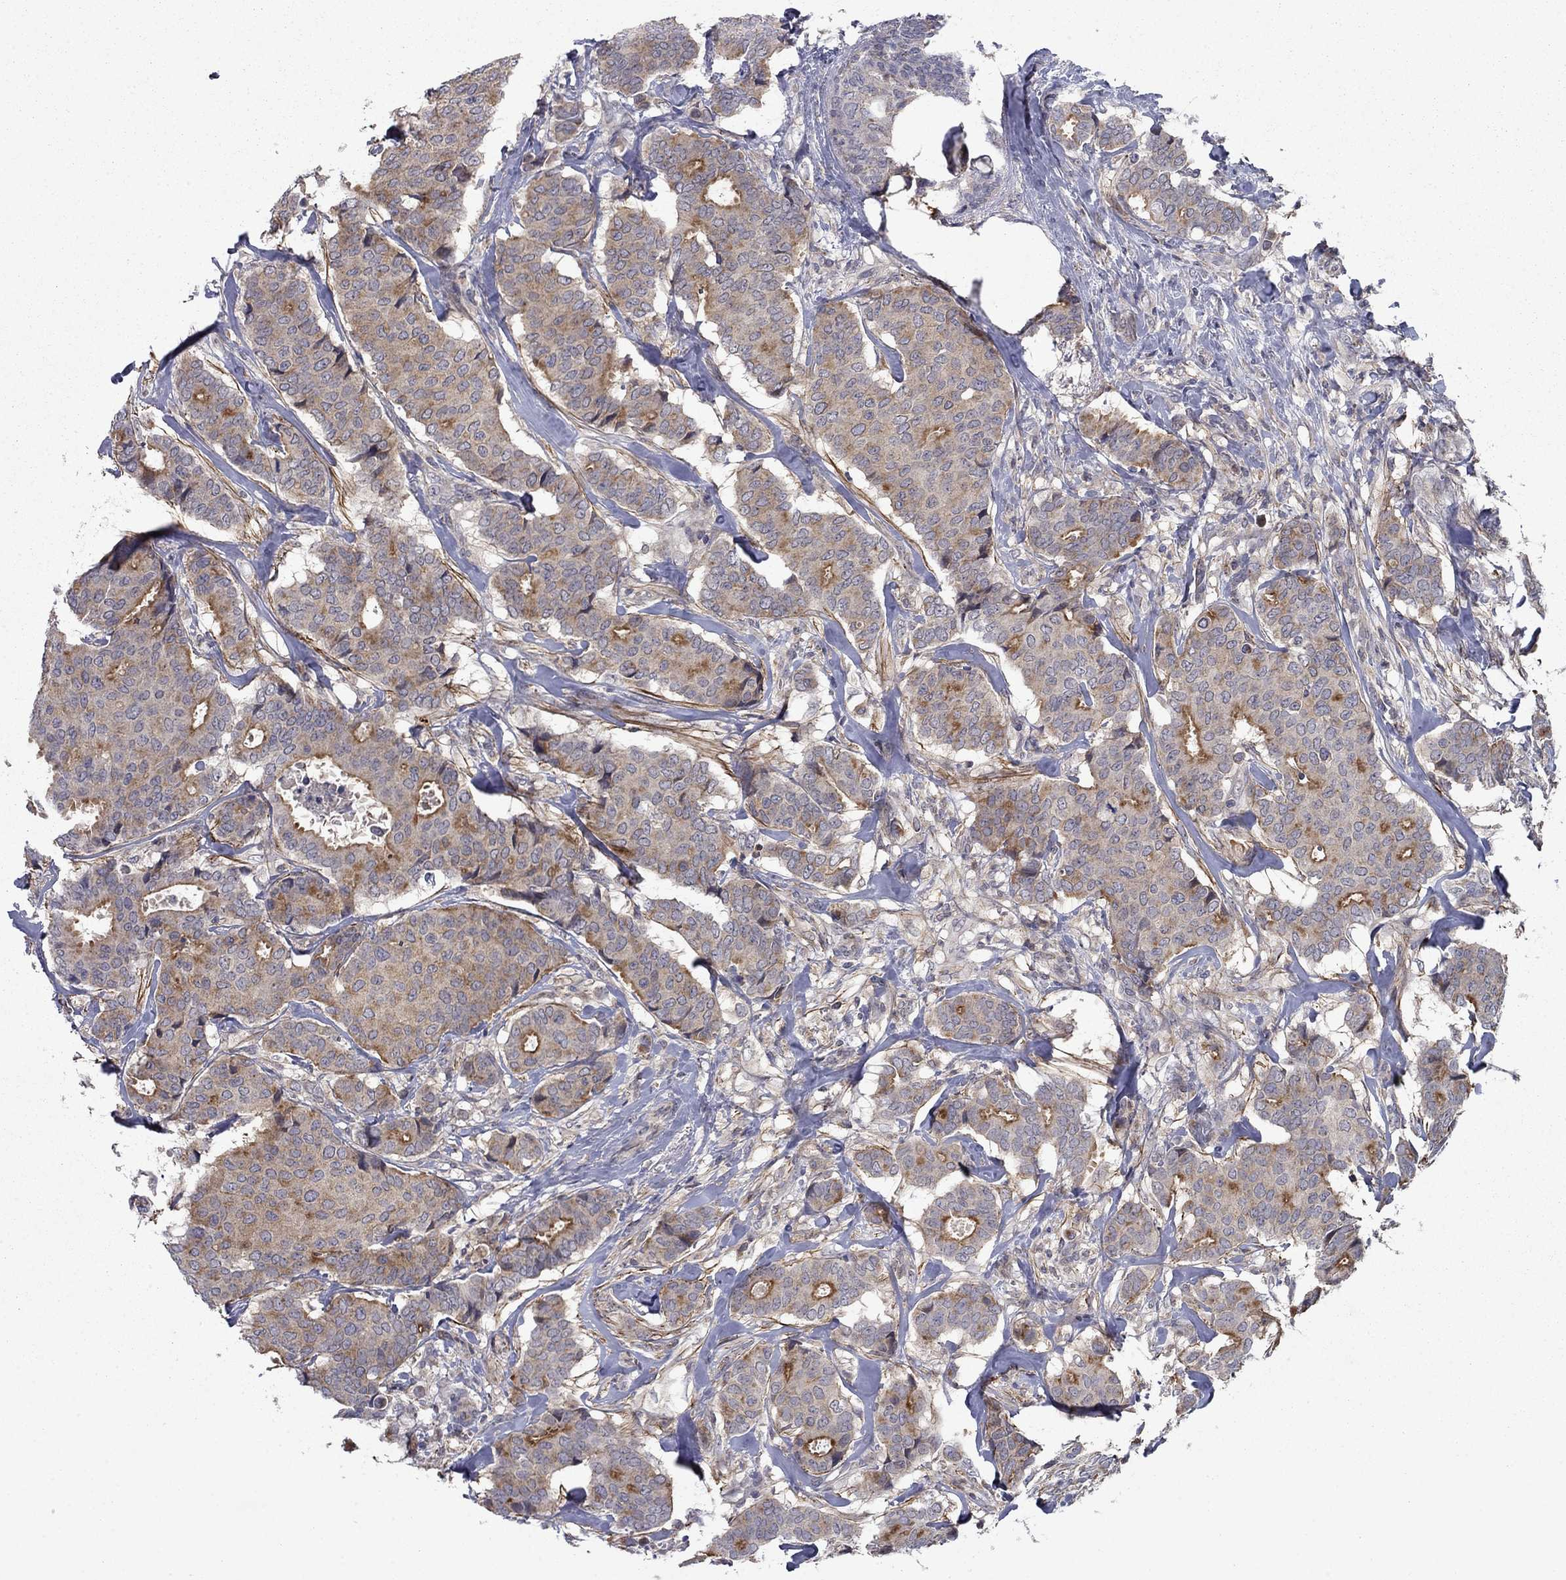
{"staining": {"intensity": "strong", "quantity": "<25%", "location": "cytoplasmic/membranous"}, "tissue": "breast cancer", "cell_type": "Tumor cells", "image_type": "cancer", "snomed": [{"axis": "morphology", "description": "Duct carcinoma"}, {"axis": "topography", "description": "Breast"}], "caption": "This micrograph exhibits immunohistochemistry staining of human intraductal carcinoma (breast), with medium strong cytoplasmic/membranous positivity in about <25% of tumor cells.", "gene": "DOP1B", "patient": {"sex": "female", "age": 75}}